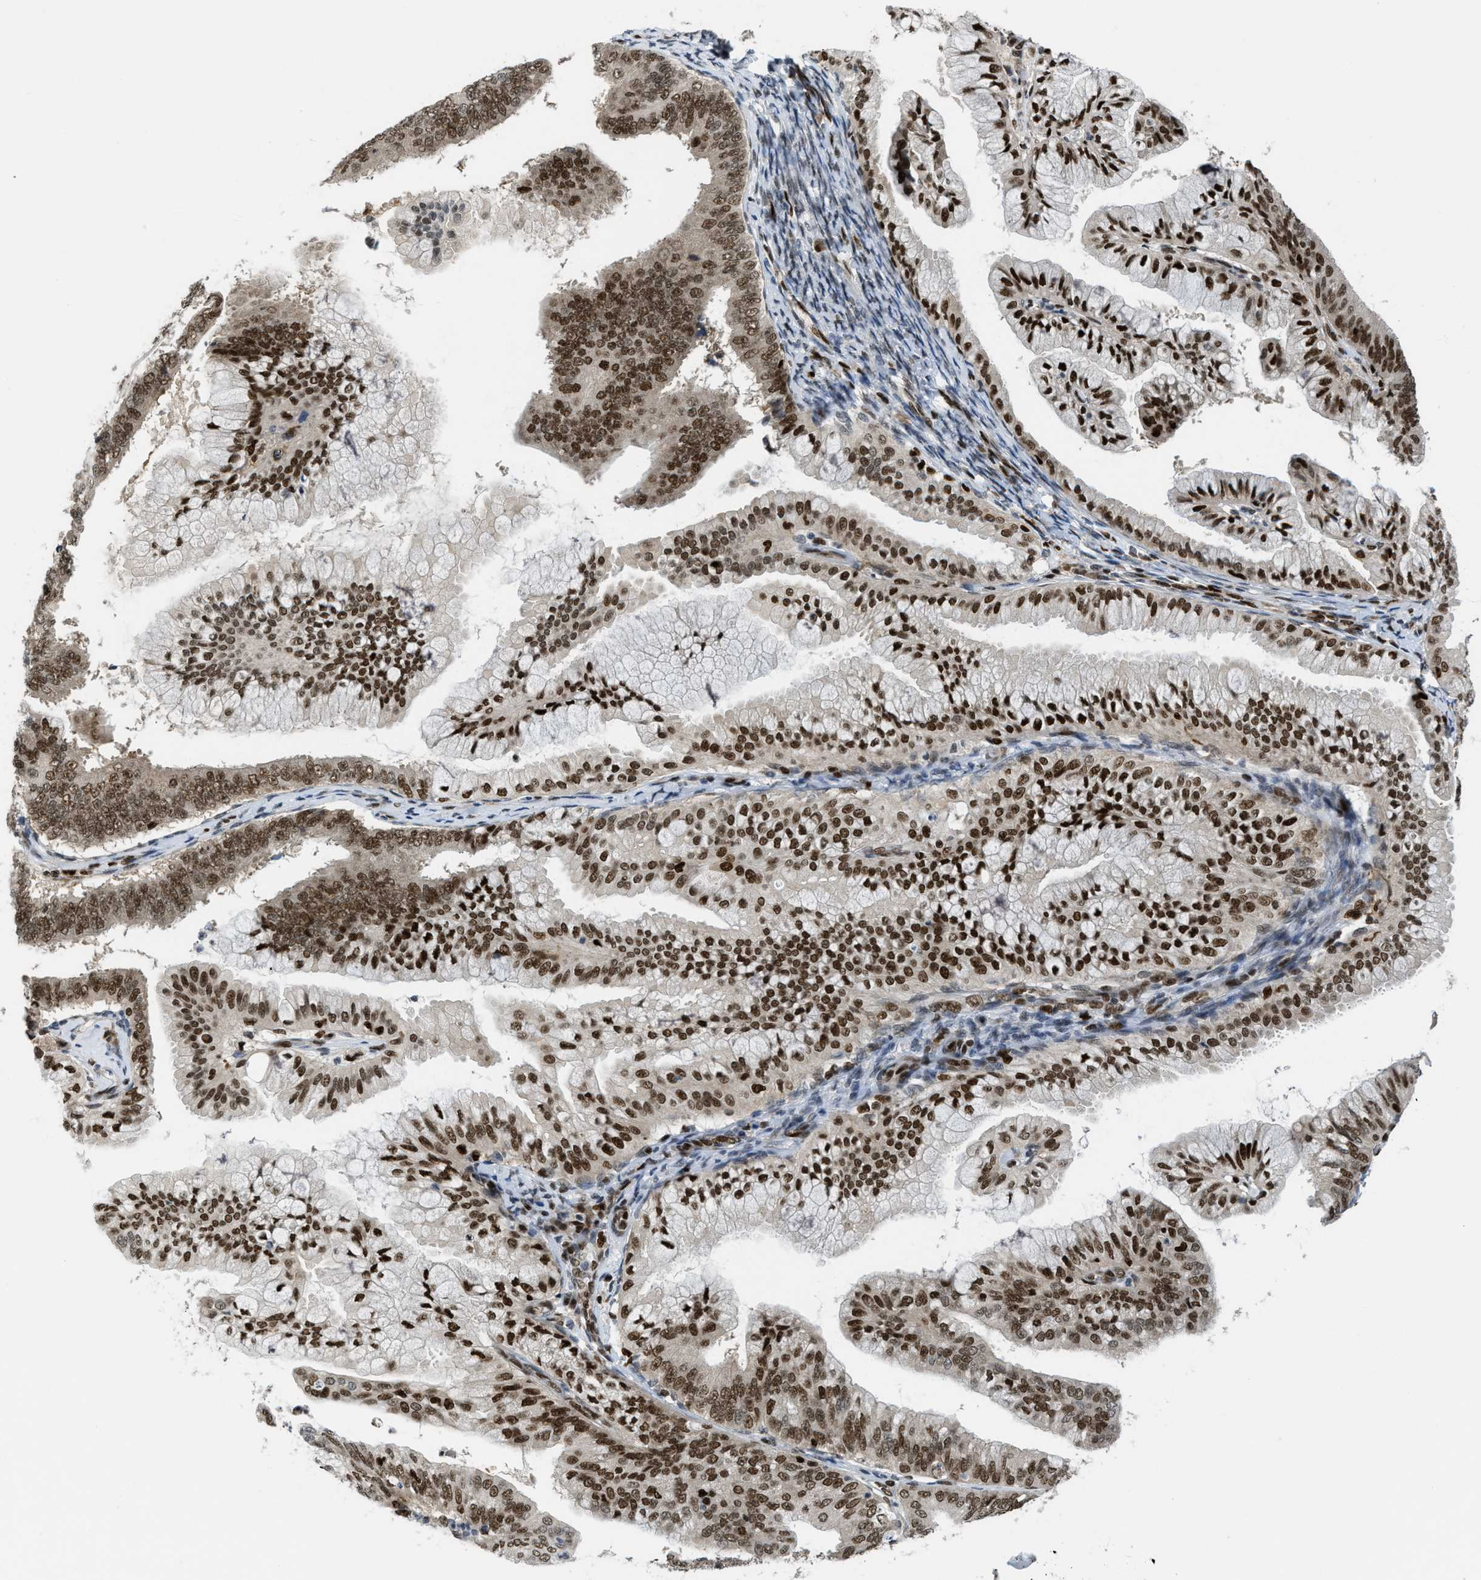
{"staining": {"intensity": "strong", "quantity": ">75%", "location": "nuclear"}, "tissue": "endometrial cancer", "cell_type": "Tumor cells", "image_type": "cancer", "snomed": [{"axis": "morphology", "description": "Adenocarcinoma, NOS"}, {"axis": "topography", "description": "Endometrium"}], "caption": "Strong nuclear positivity is identified in approximately >75% of tumor cells in endometrial cancer.", "gene": "RFX5", "patient": {"sex": "female", "age": 63}}